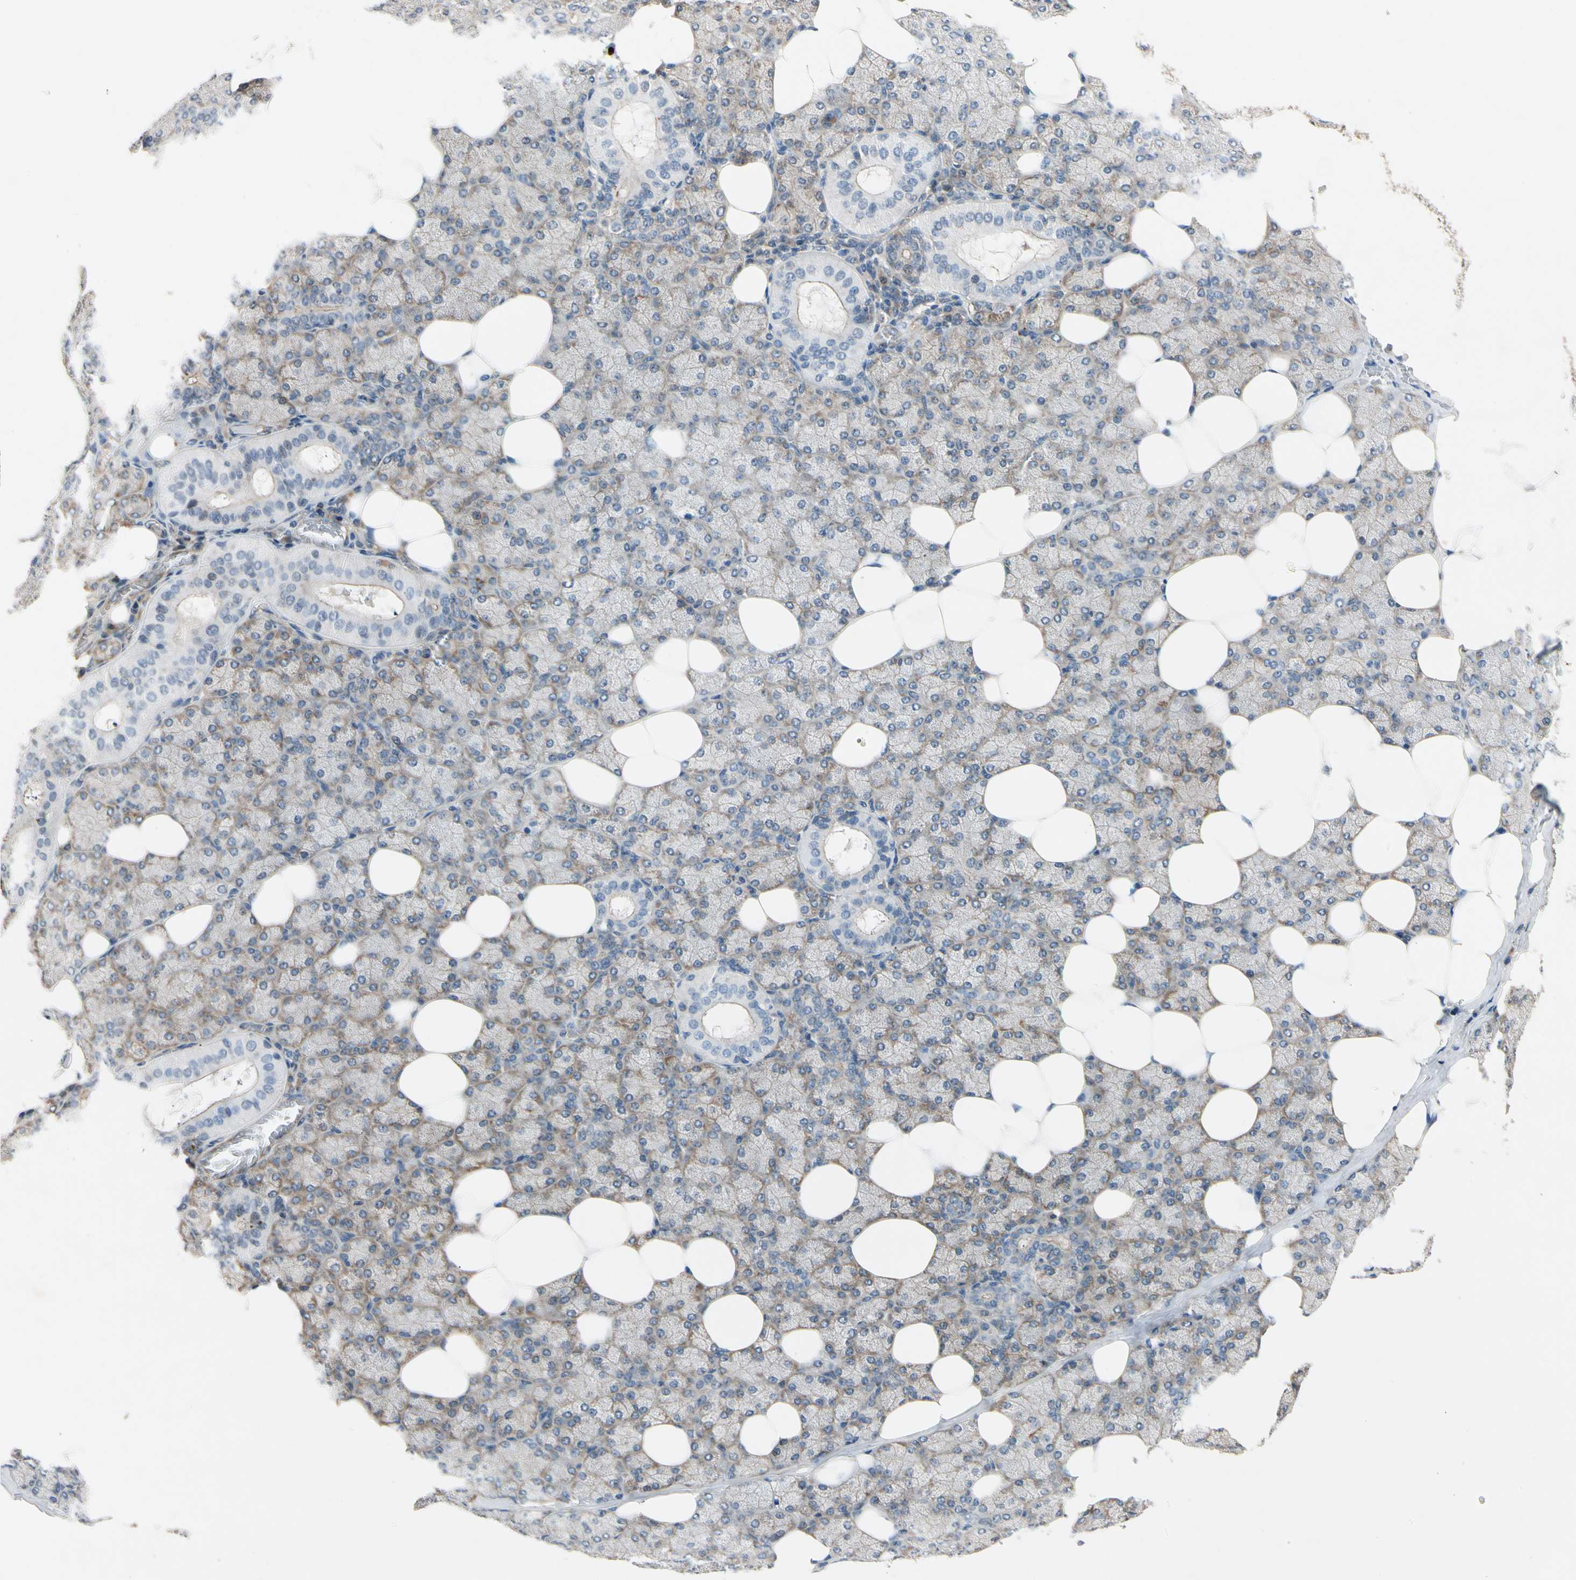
{"staining": {"intensity": "moderate", "quantity": "25%-75%", "location": "cytoplasmic/membranous"}, "tissue": "salivary gland", "cell_type": "Glandular cells", "image_type": "normal", "snomed": [{"axis": "morphology", "description": "Normal tissue, NOS"}, {"axis": "topography", "description": "Lymph node"}, {"axis": "topography", "description": "Salivary gland"}], "caption": "This micrograph reveals immunohistochemistry (IHC) staining of benign human salivary gland, with medium moderate cytoplasmic/membranous staining in about 25%-75% of glandular cells.", "gene": "ROCK2", "patient": {"sex": "male", "age": 8}}